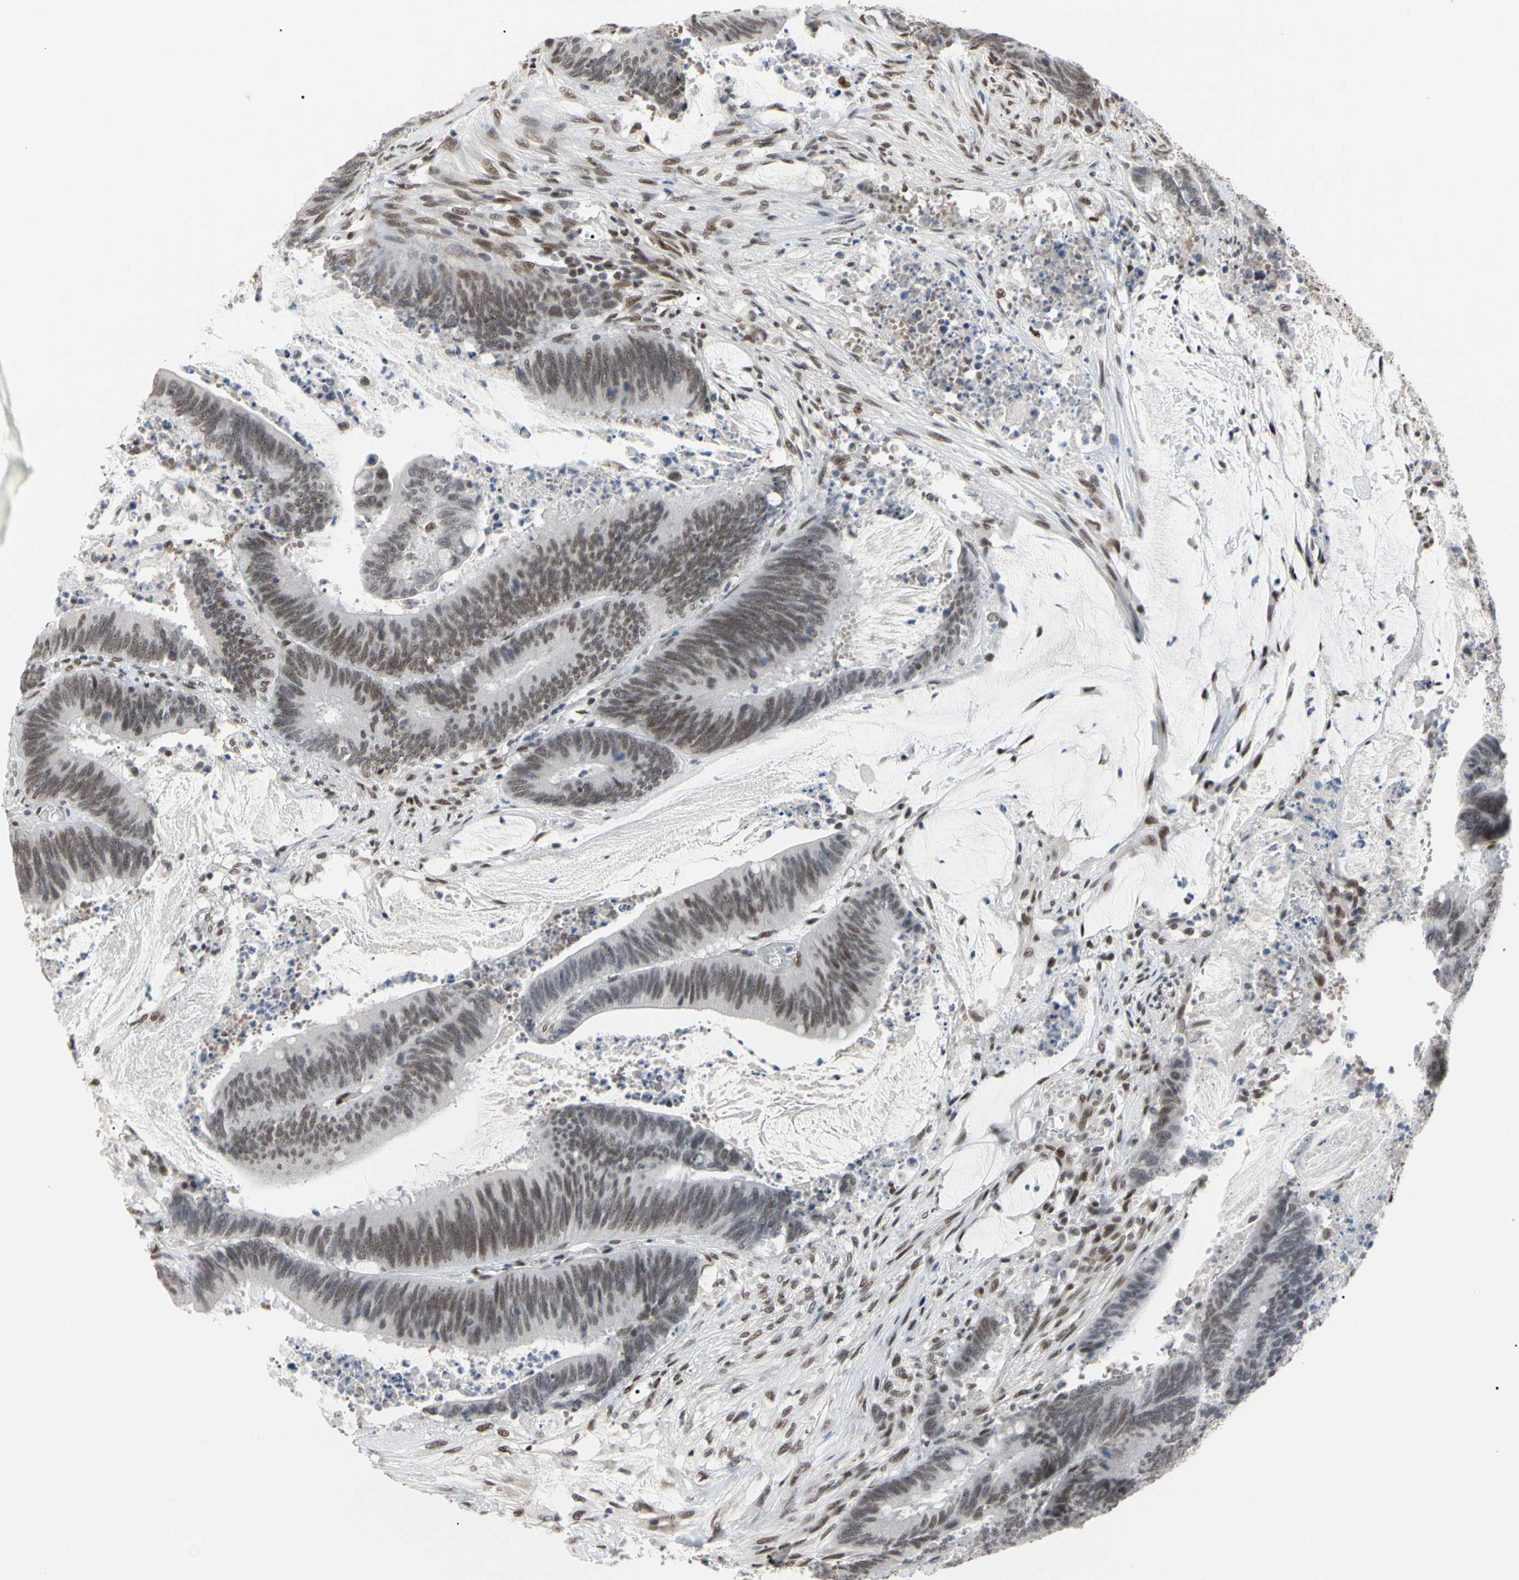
{"staining": {"intensity": "moderate", "quantity": ">75%", "location": "nuclear"}, "tissue": "colorectal cancer", "cell_type": "Tumor cells", "image_type": "cancer", "snomed": [{"axis": "morphology", "description": "Adenocarcinoma, NOS"}, {"axis": "topography", "description": "Rectum"}], "caption": "Protein analysis of colorectal cancer (adenocarcinoma) tissue shows moderate nuclear positivity in approximately >75% of tumor cells.", "gene": "FAM98B", "patient": {"sex": "female", "age": 66}}